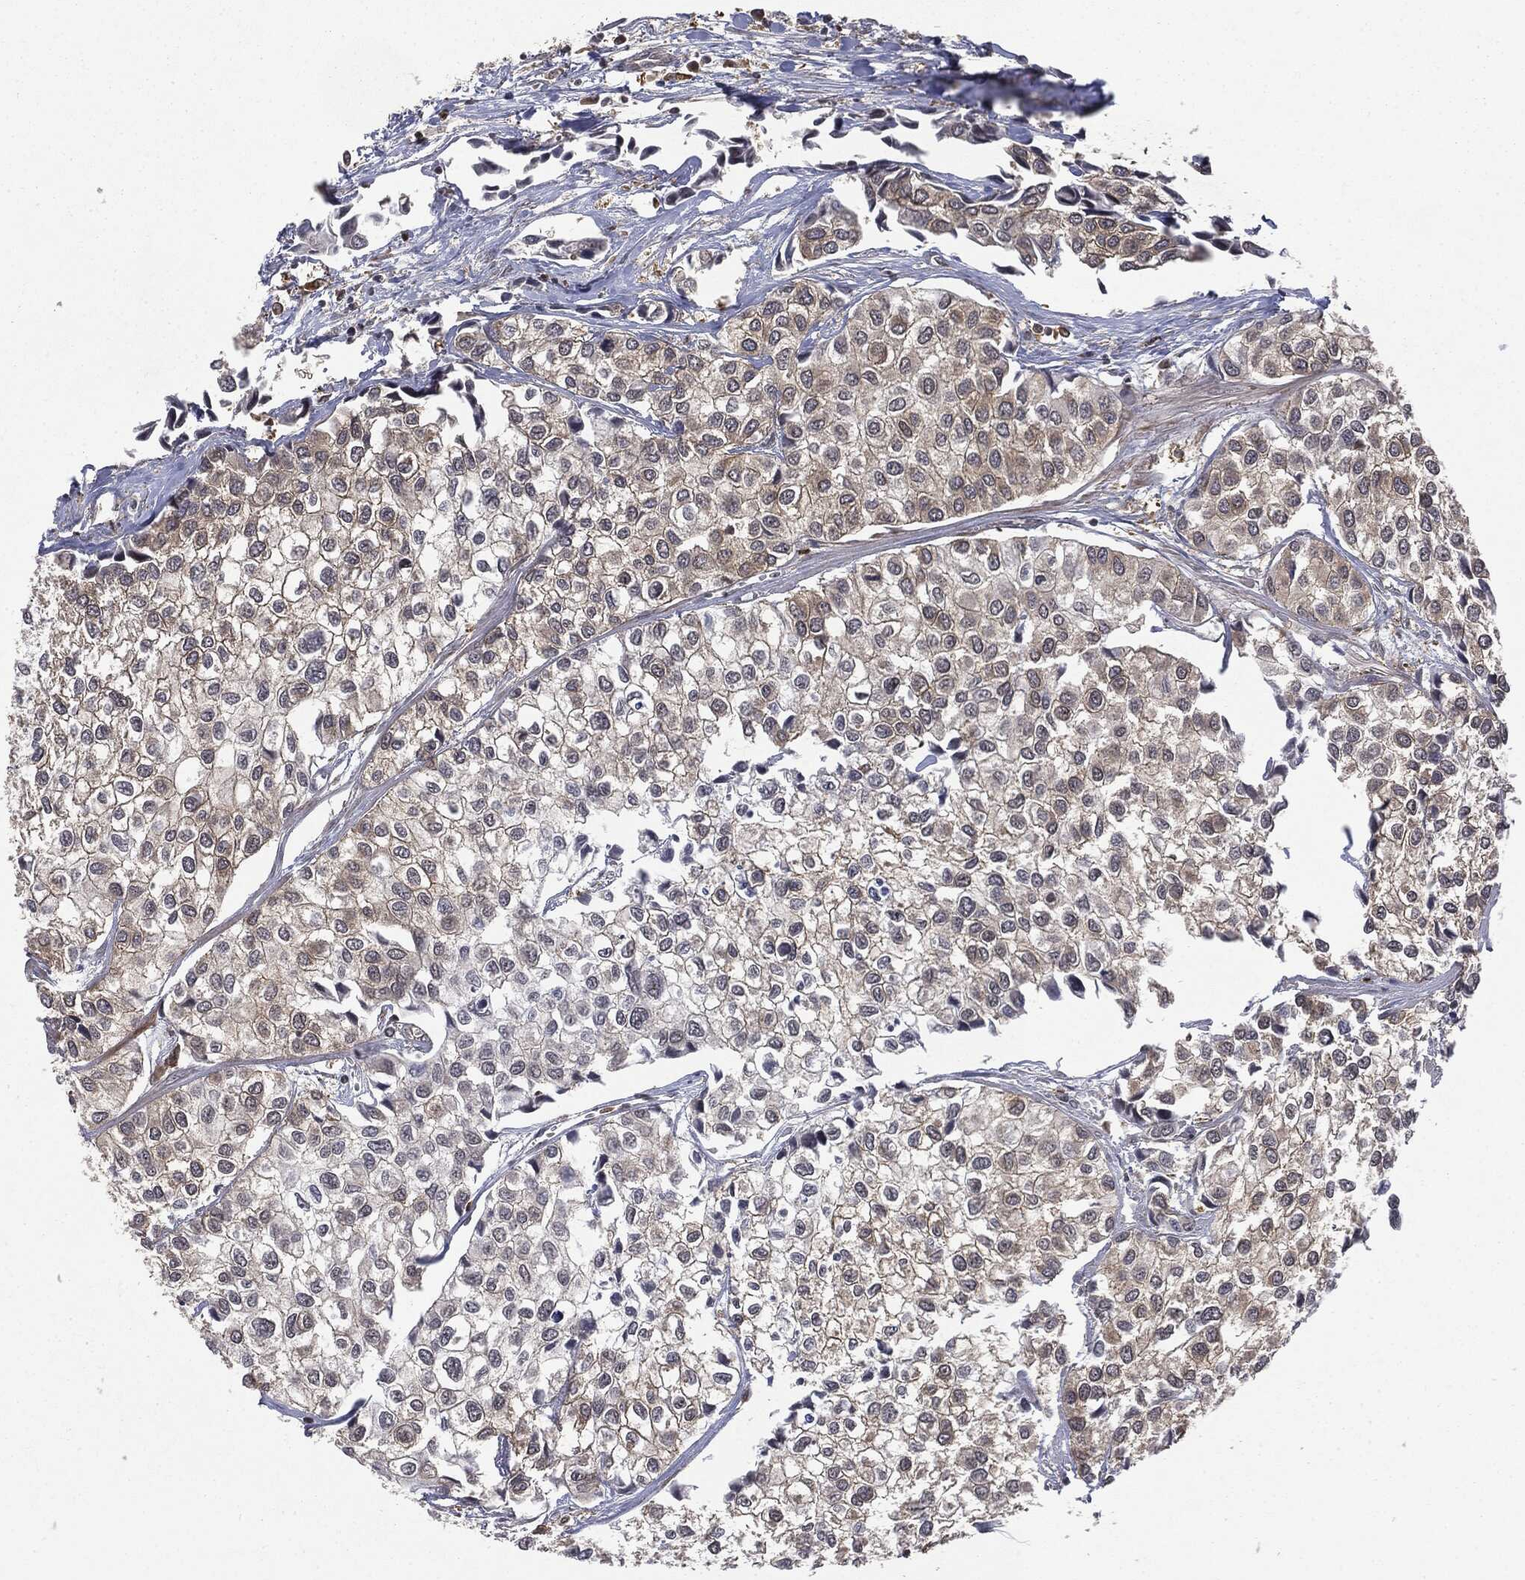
{"staining": {"intensity": "negative", "quantity": "none", "location": "none"}, "tissue": "urothelial cancer", "cell_type": "Tumor cells", "image_type": "cancer", "snomed": [{"axis": "morphology", "description": "Urothelial carcinoma, High grade"}, {"axis": "topography", "description": "Urinary bladder"}], "caption": "Protein analysis of urothelial carcinoma (high-grade) displays no significant staining in tumor cells.", "gene": "SNX5", "patient": {"sex": "male", "age": 73}}